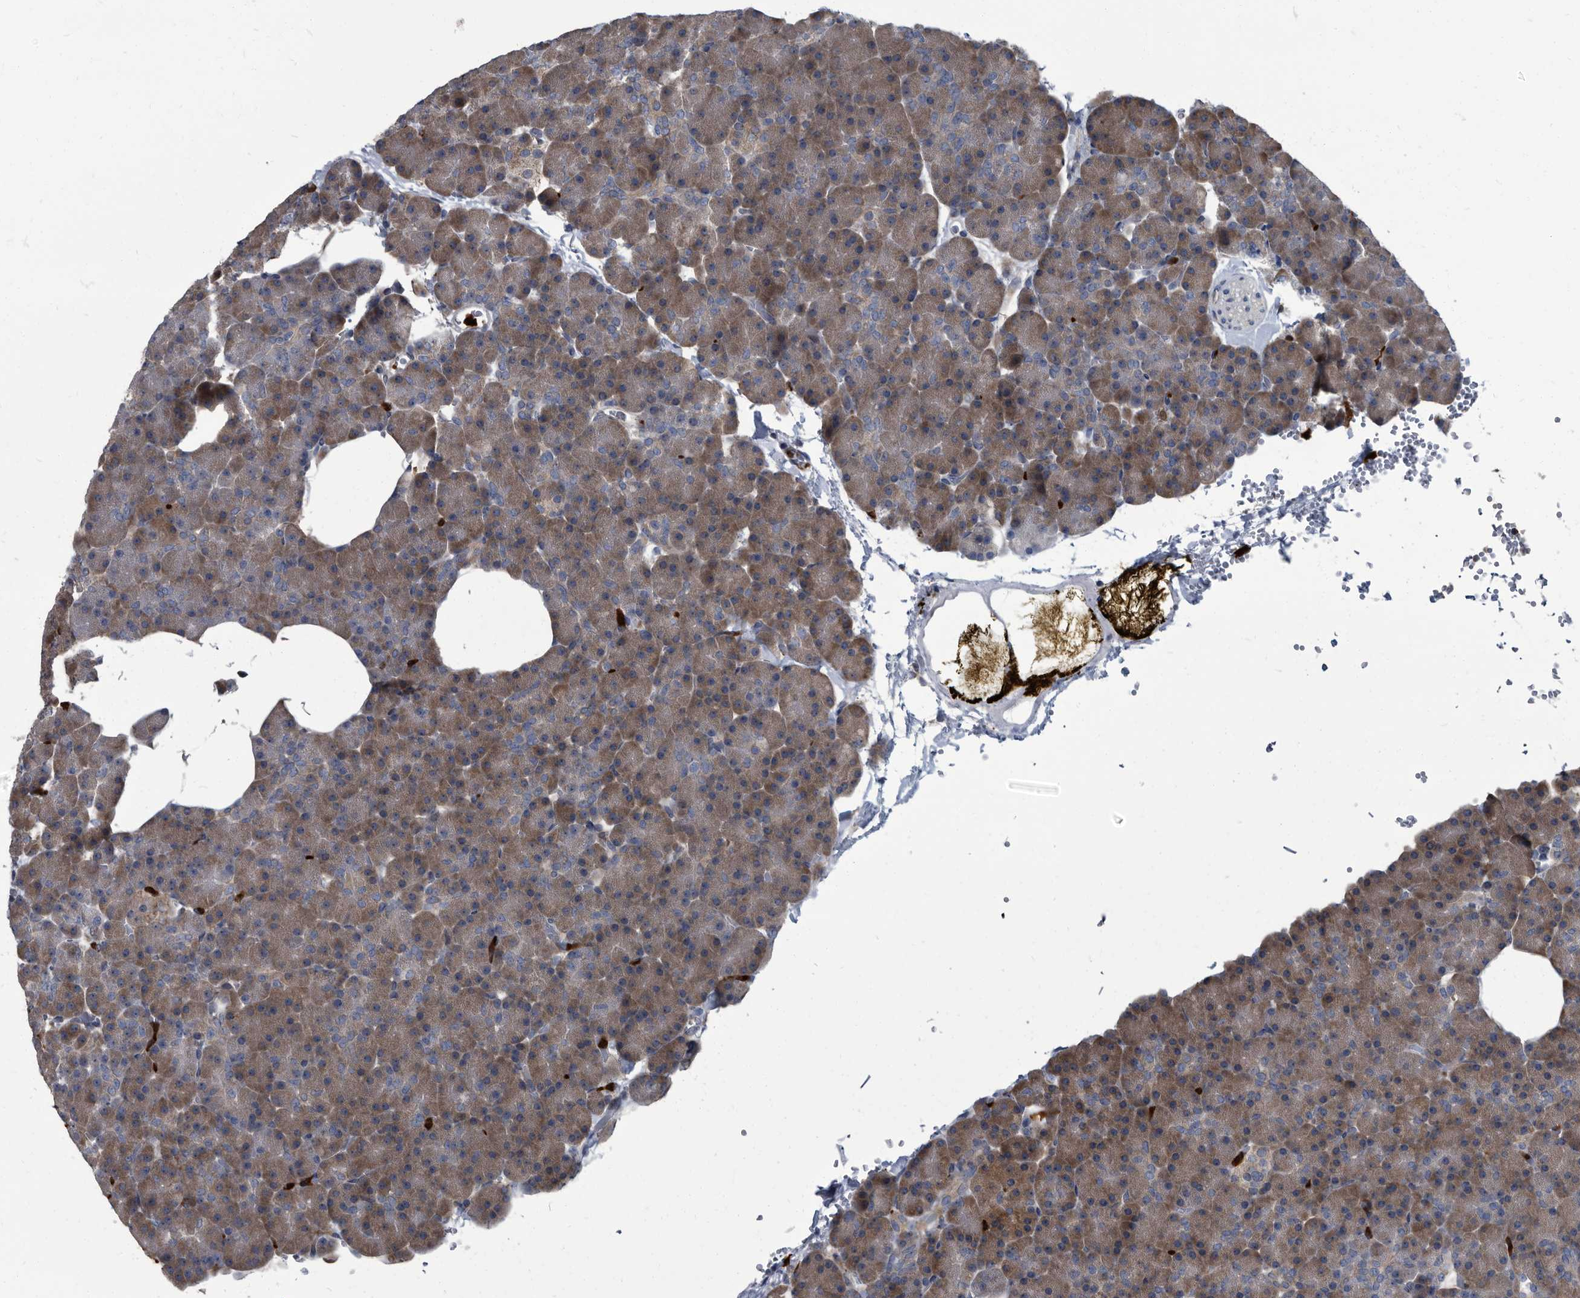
{"staining": {"intensity": "weak", "quantity": "25%-75%", "location": "cytoplasmic/membranous"}, "tissue": "pancreas", "cell_type": "Exocrine glandular cells", "image_type": "normal", "snomed": [{"axis": "morphology", "description": "Normal tissue, NOS"}, {"axis": "morphology", "description": "Carcinoid, malignant, NOS"}, {"axis": "topography", "description": "Pancreas"}], "caption": "Exocrine glandular cells show weak cytoplasmic/membranous positivity in about 25%-75% of cells in normal pancreas.", "gene": "CDV3", "patient": {"sex": "female", "age": 35}}